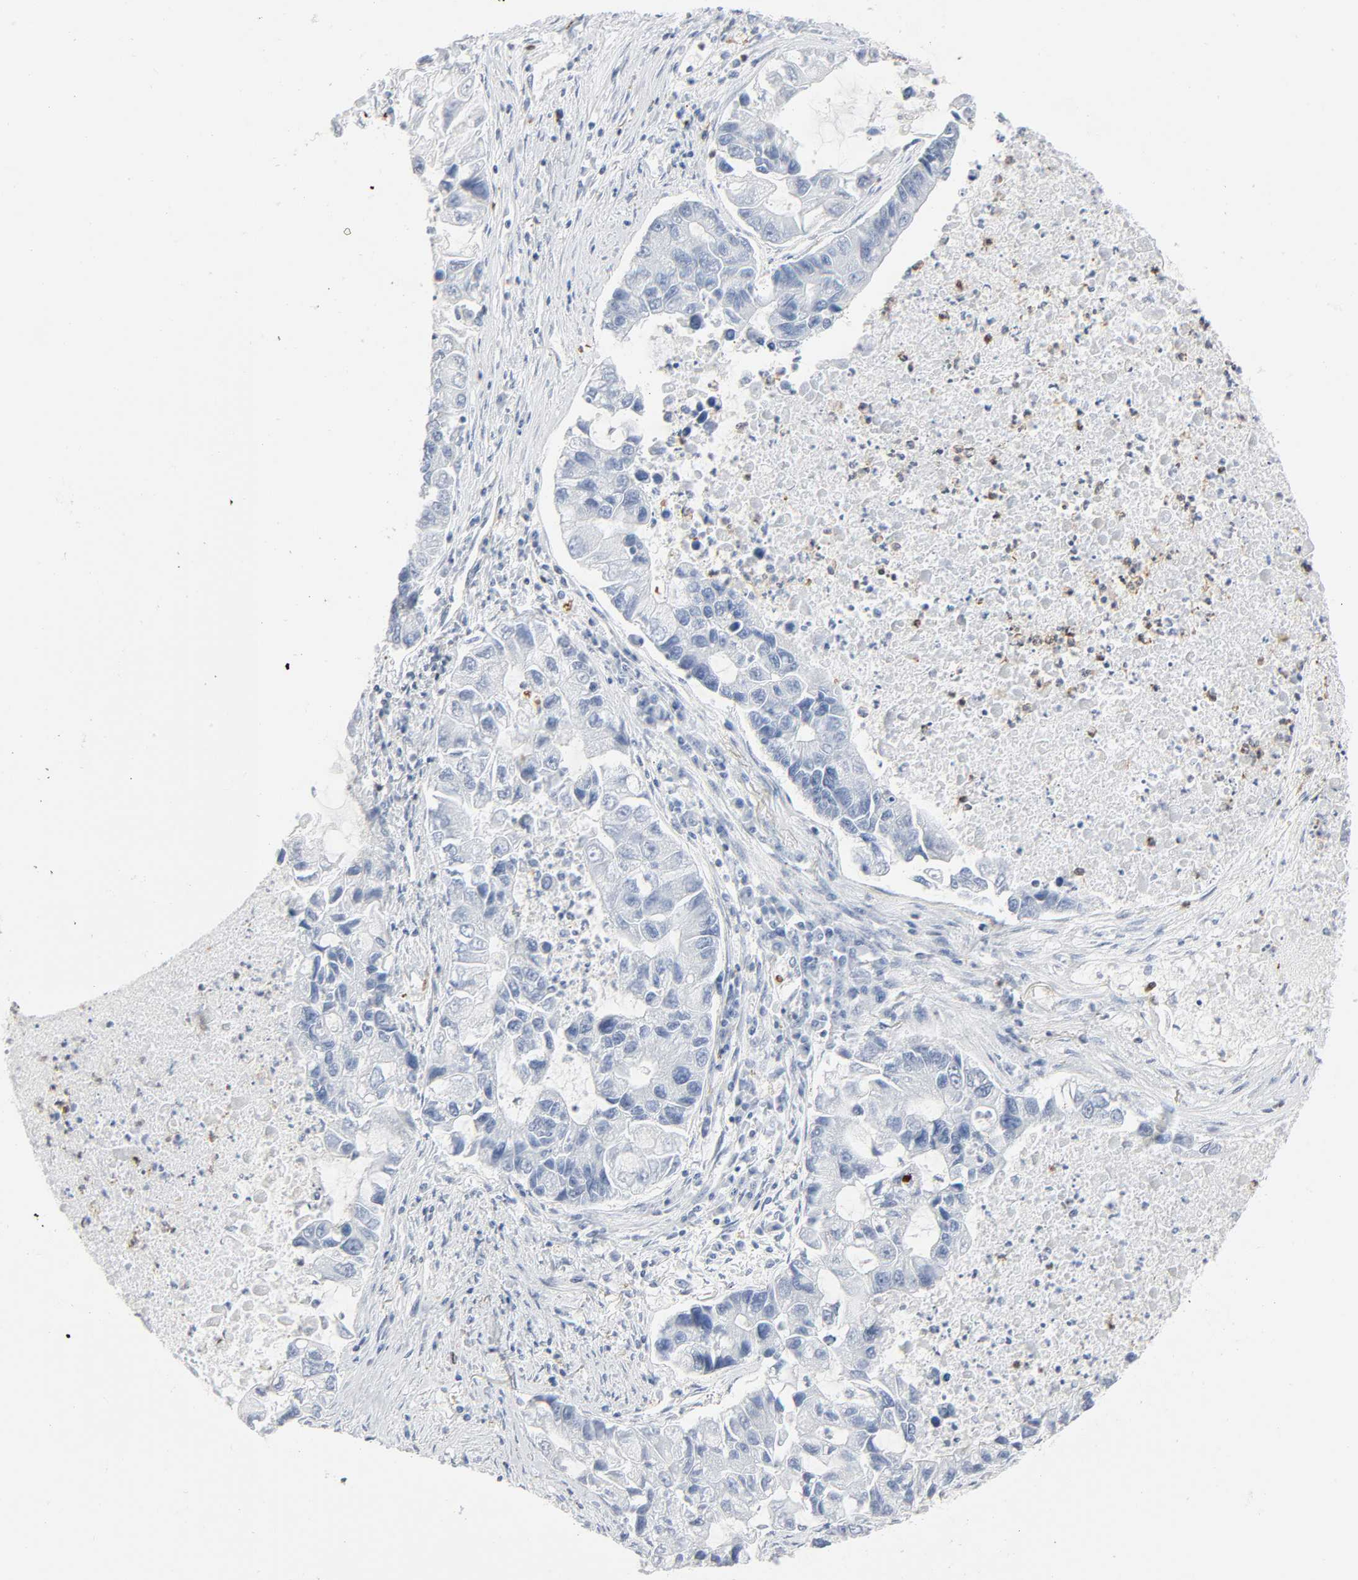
{"staining": {"intensity": "negative", "quantity": "none", "location": "none"}, "tissue": "lung cancer", "cell_type": "Tumor cells", "image_type": "cancer", "snomed": [{"axis": "morphology", "description": "Adenocarcinoma, NOS"}, {"axis": "topography", "description": "Lung"}], "caption": "This is an immunohistochemistry (IHC) photomicrograph of human adenocarcinoma (lung). There is no expression in tumor cells.", "gene": "WAS", "patient": {"sex": "female", "age": 51}}